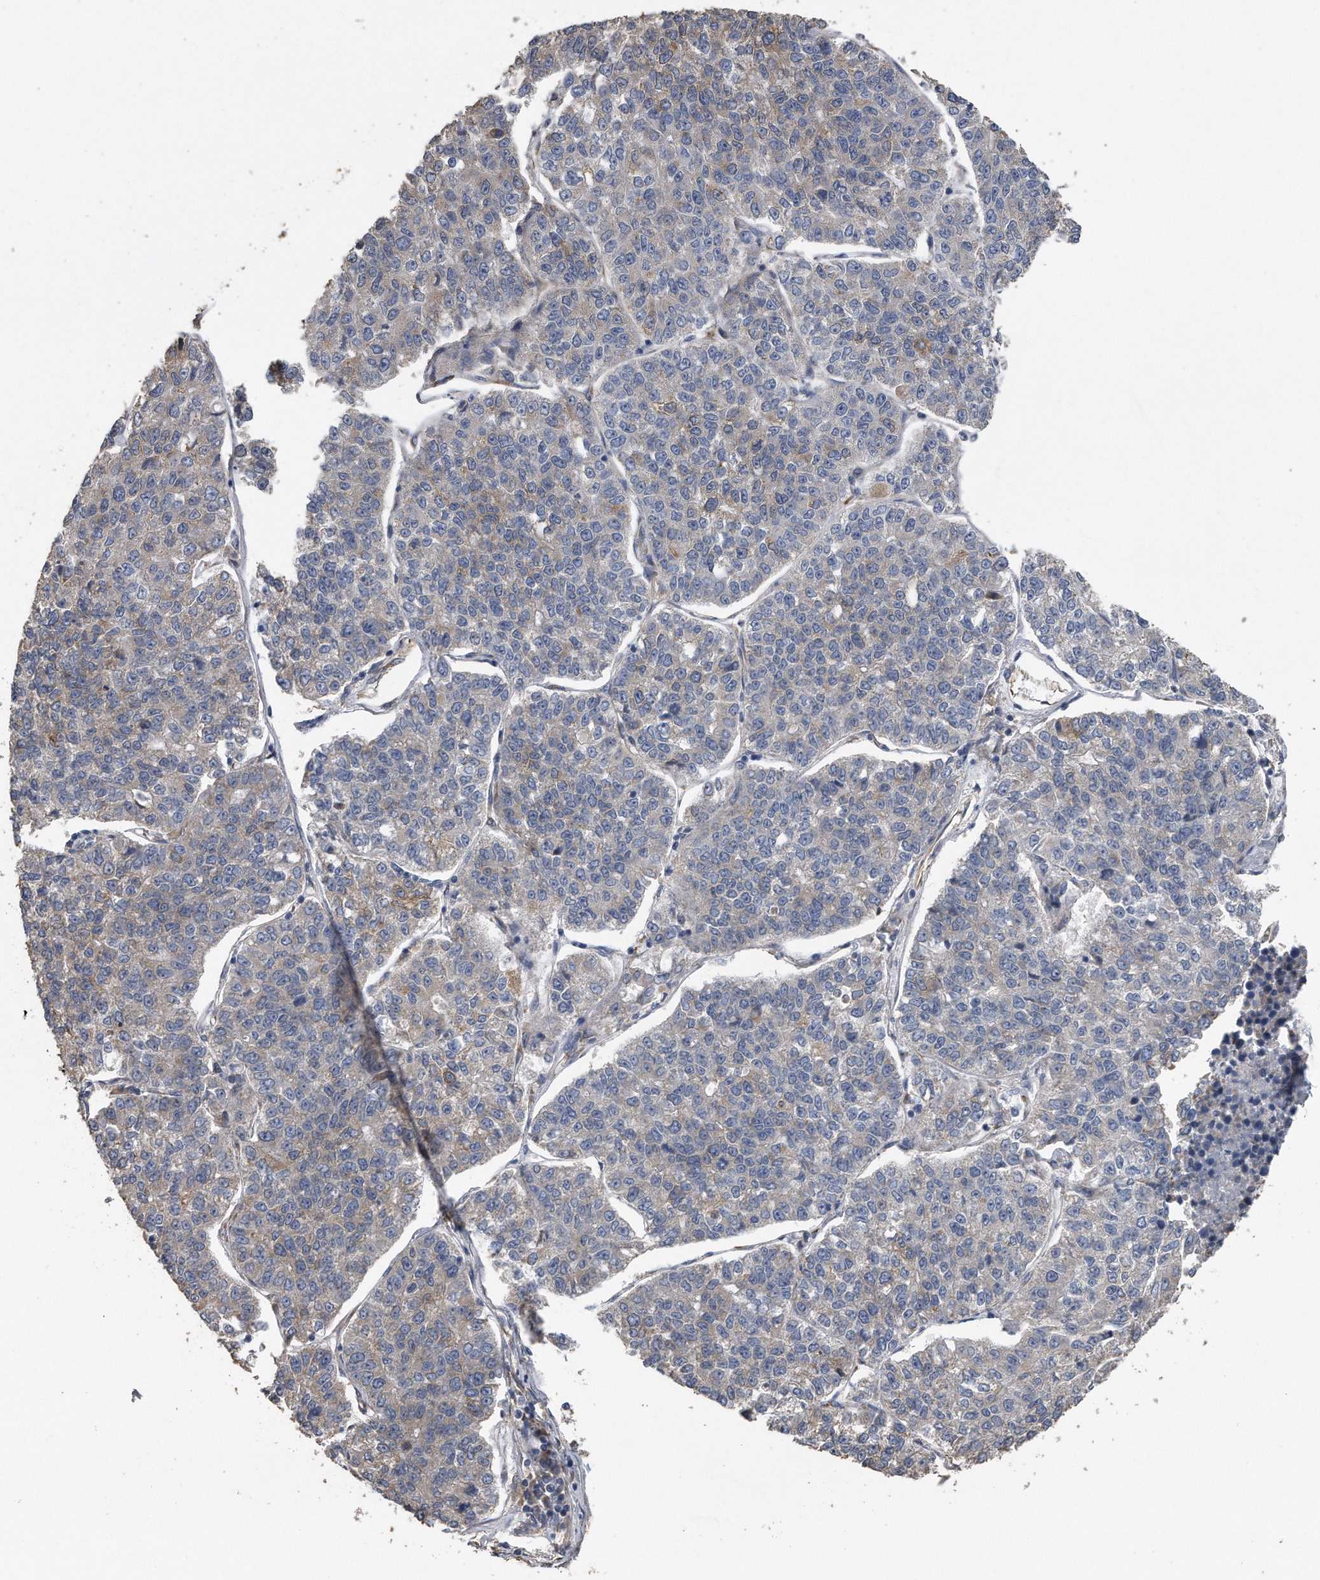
{"staining": {"intensity": "negative", "quantity": "none", "location": "none"}, "tissue": "lung cancer", "cell_type": "Tumor cells", "image_type": "cancer", "snomed": [{"axis": "morphology", "description": "Adenocarcinoma, NOS"}, {"axis": "topography", "description": "Lung"}], "caption": "An IHC image of lung cancer is shown. There is no staining in tumor cells of lung cancer. (Stains: DAB (3,3'-diaminobenzidine) immunohistochemistry (IHC) with hematoxylin counter stain, Microscopy: brightfield microscopy at high magnification).", "gene": "PCLO", "patient": {"sex": "male", "age": 49}}